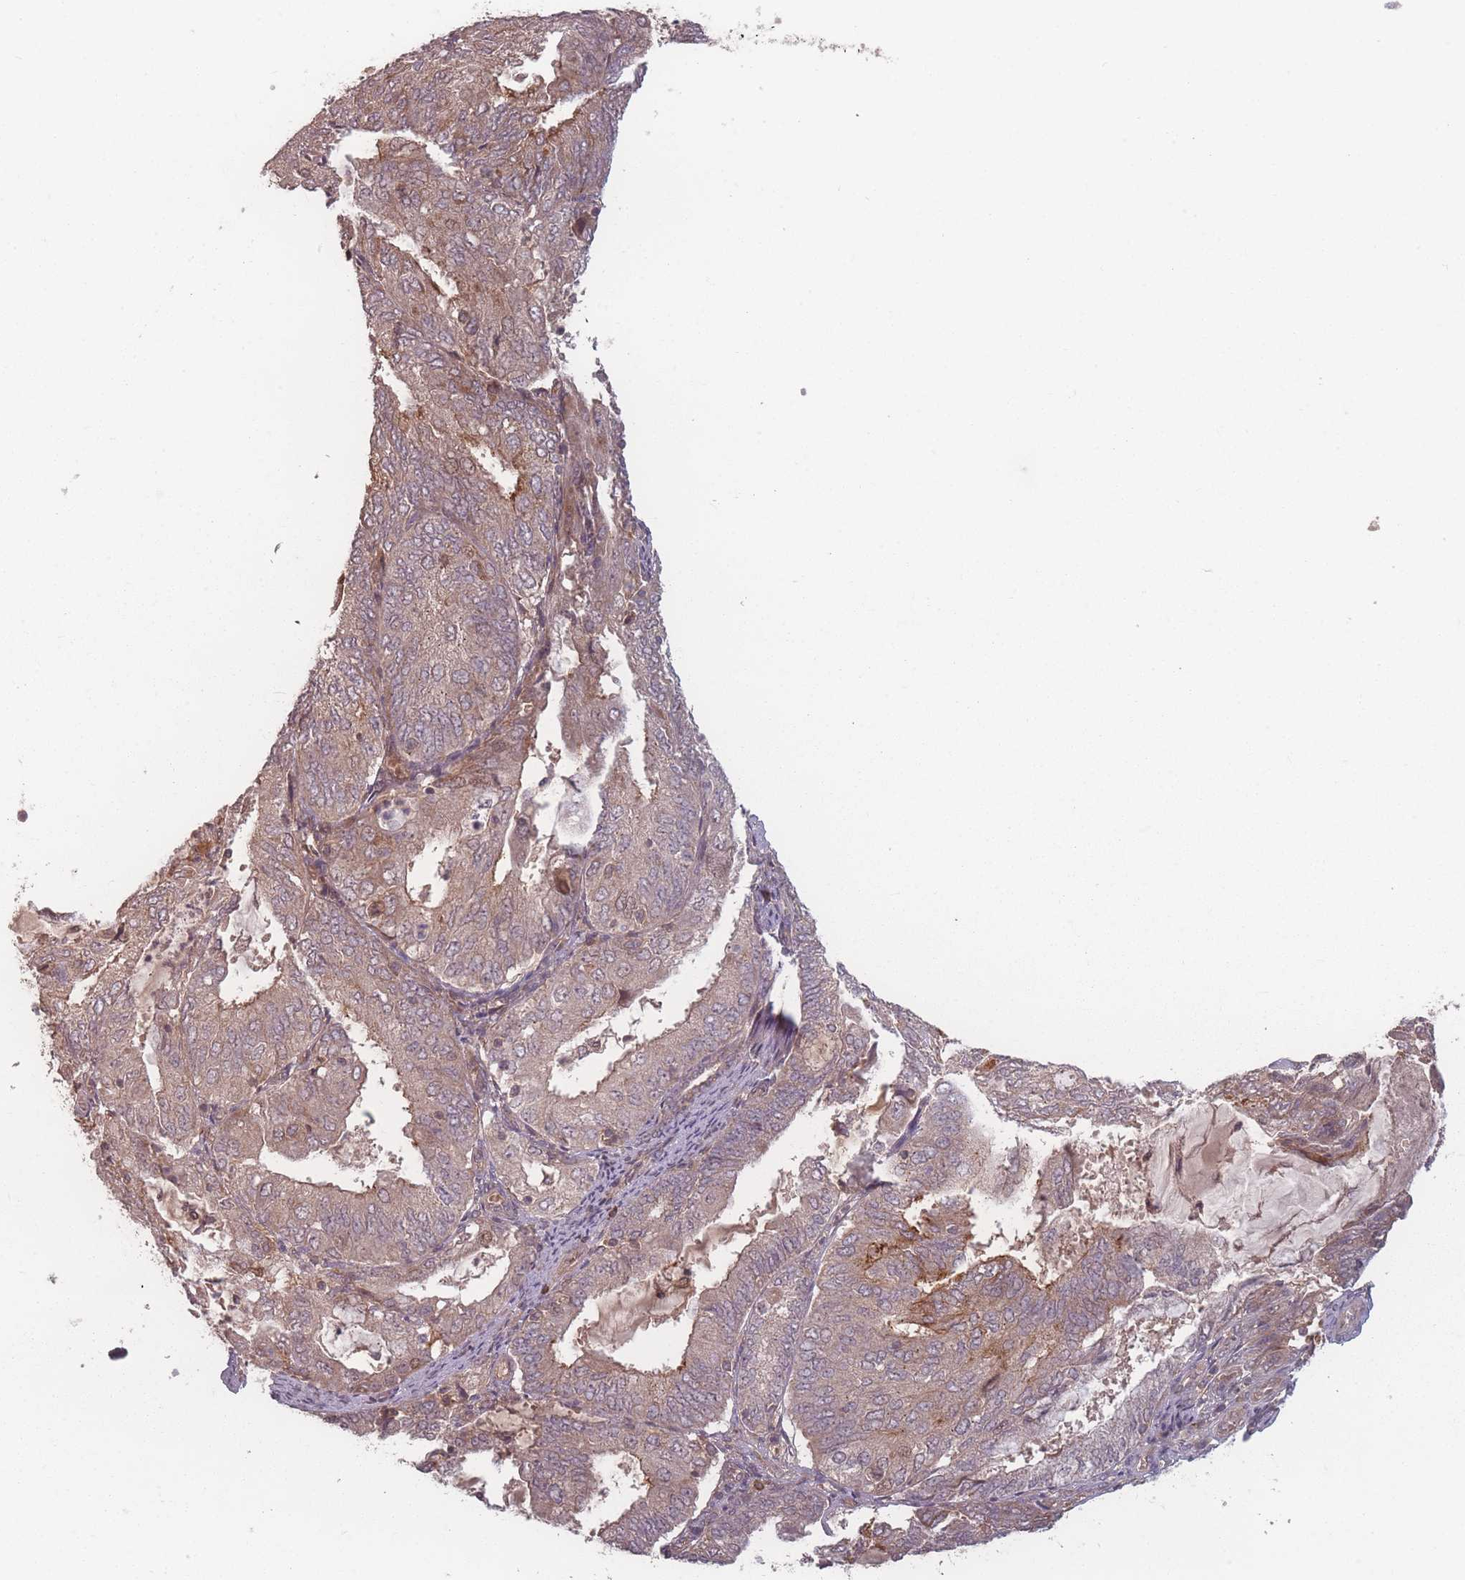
{"staining": {"intensity": "weak", "quantity": "25%-75%", "location": "cytoplasmic/membranous"}, "tissue": "endometrial cancer", "cell_type": "Tumor cells", "image_type": "cancer", "snomed": [{"axis": "morphology", "description": "Adenocarcinoma, NOS"}, {"axis": "topography", "description": "Endometrium"}], "caption": "Endometrial cancer (adenocarcinoma) stained for a protein (brown) shows weak cytoplasmic/membranous positive expression in approximately 25%-75% of tumor cells.", "gene": "HAGH", "patient": {"sex": "female", "age": 81}}